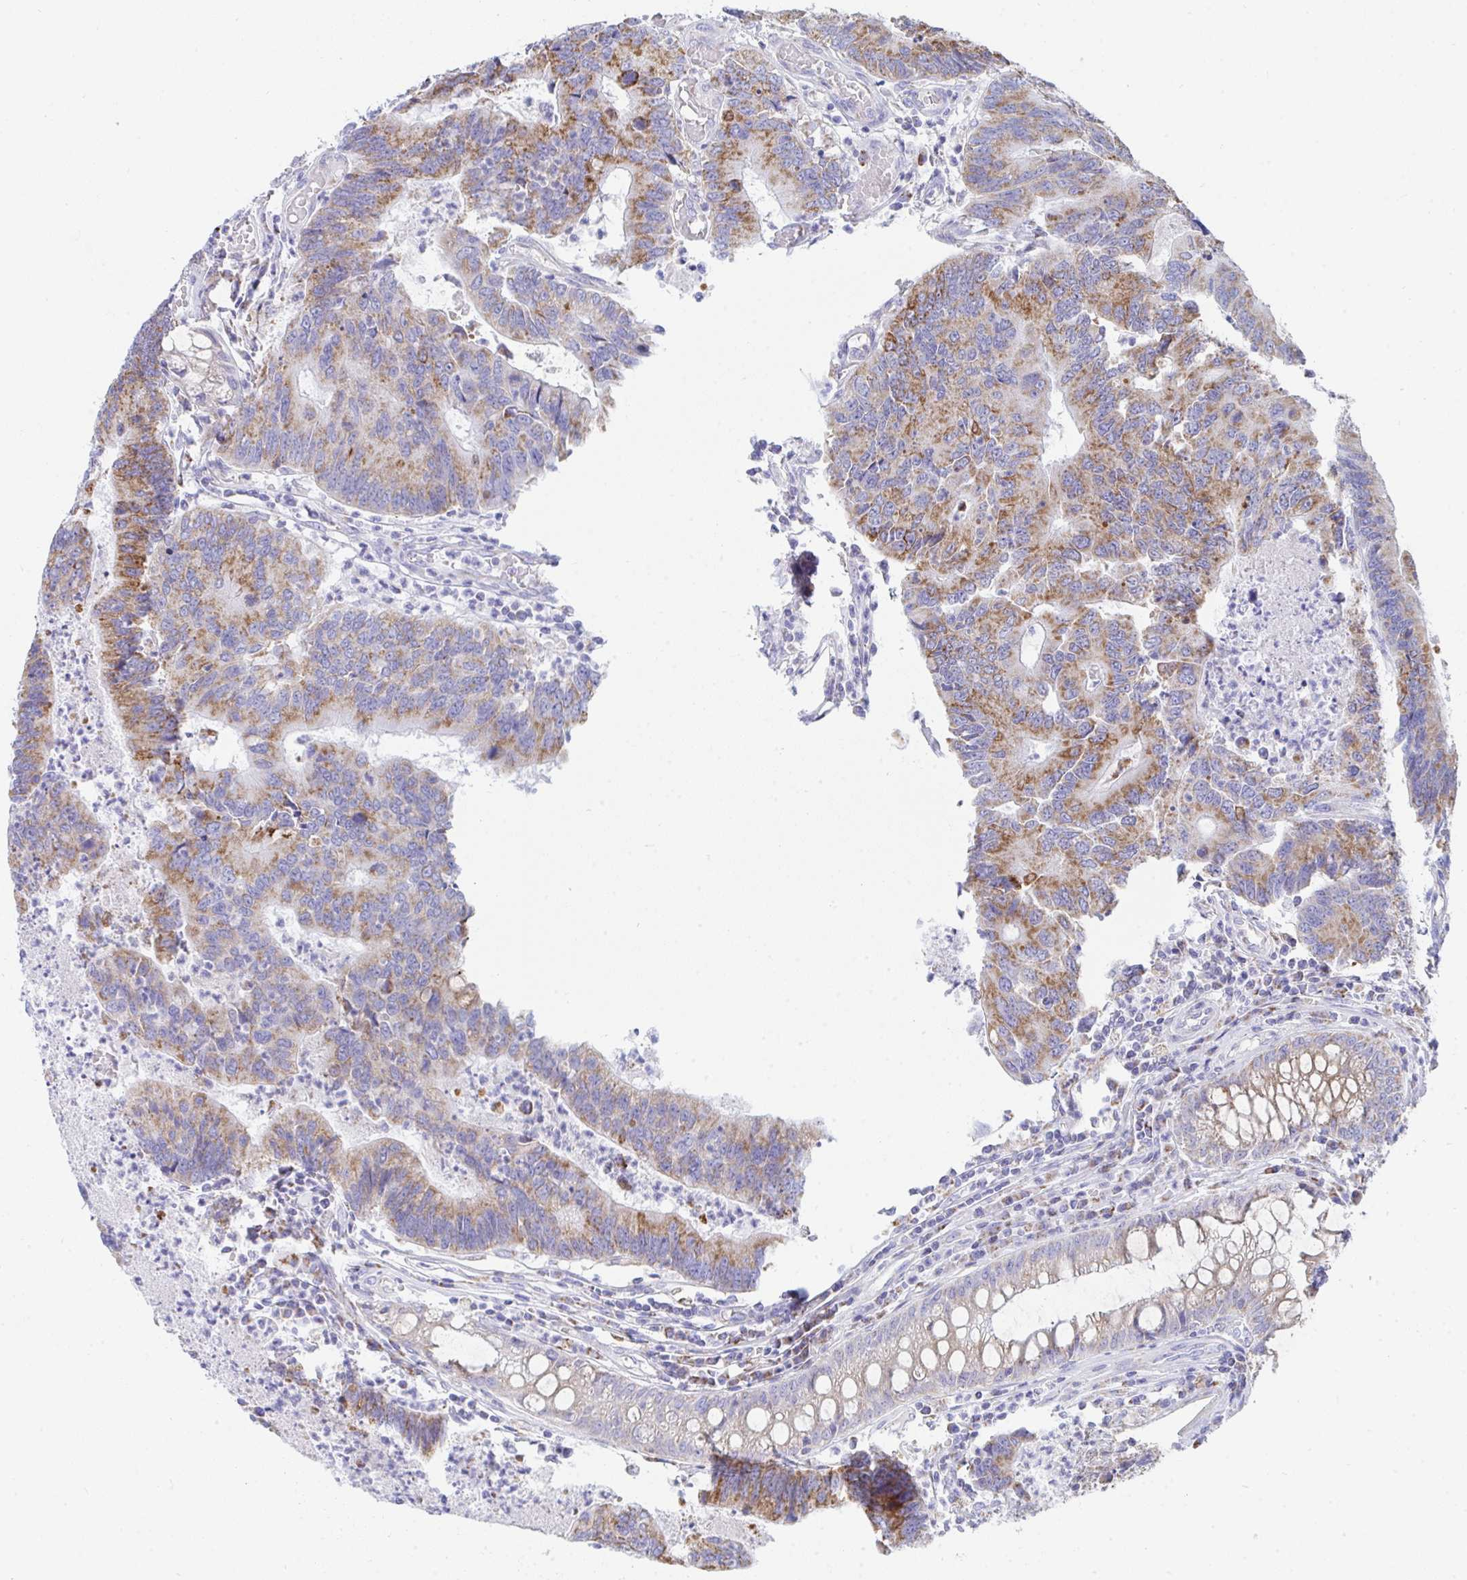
{"staining": {"intensity": "moderate", "quantity": ">75%", "location": "cytoplasmic/membranous"}, "tissue": "colorectal cancer", "cell_type": "Tumor cells", "image_type": "cancer", "snomed": [{"axis": "morphology", "description": "Adenocarcinoma, NOS"}, {"axis": "topography", "description": "Colon"}], "caption": "Brown immunohistochemical staining in colorectal cancer exhibits moderate cytoplasmic/membranous positivity in approximately >75% of tumor cells.", "gene": "AIFM1", "patient": {"sex": "female", "age": 67}}